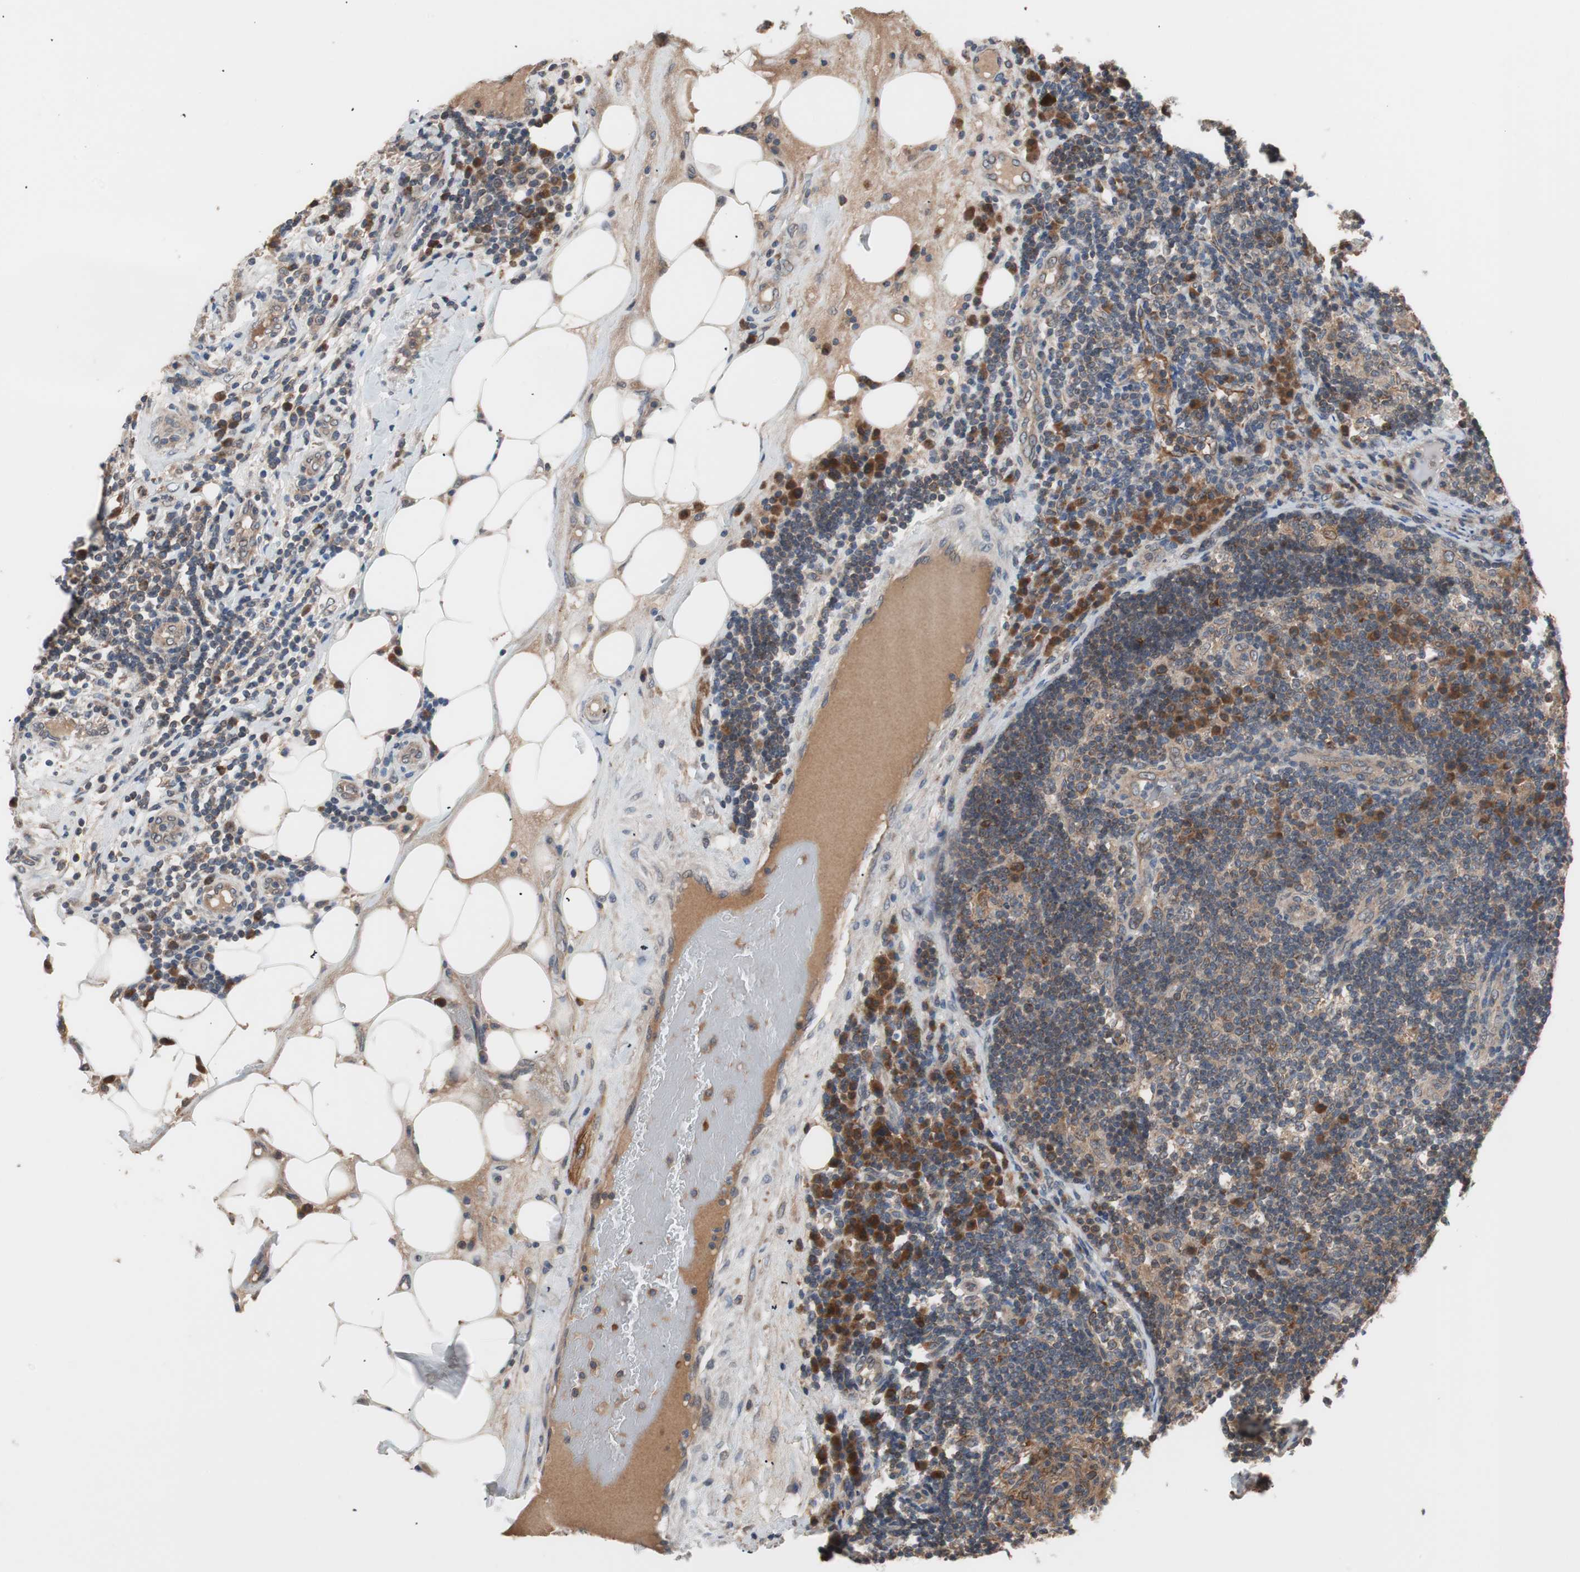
{"staining": {"intensity": "strong", "quantity": ">75%", "location": "cytoplasmic/membranous"}, "tissue": "lymph node", "cell_type": "Germinal center cells", "image_type": "normal", "snomed": [{"axis": "morphology", "description": "Normal tissue, NOS"}, {"axis": "morphology", "description": "Squamous cell carcinoma, metastatic, NOS"}, {"axis": "topography", "description": "Lymph node"}], "caption": "Unremarkable lymph node exhibits strong cytoplasmic/membranous expression in approximately >75% of germinal center cells.", "gene": "HMBS", "patient": {"sex": "female", "age": 53}}